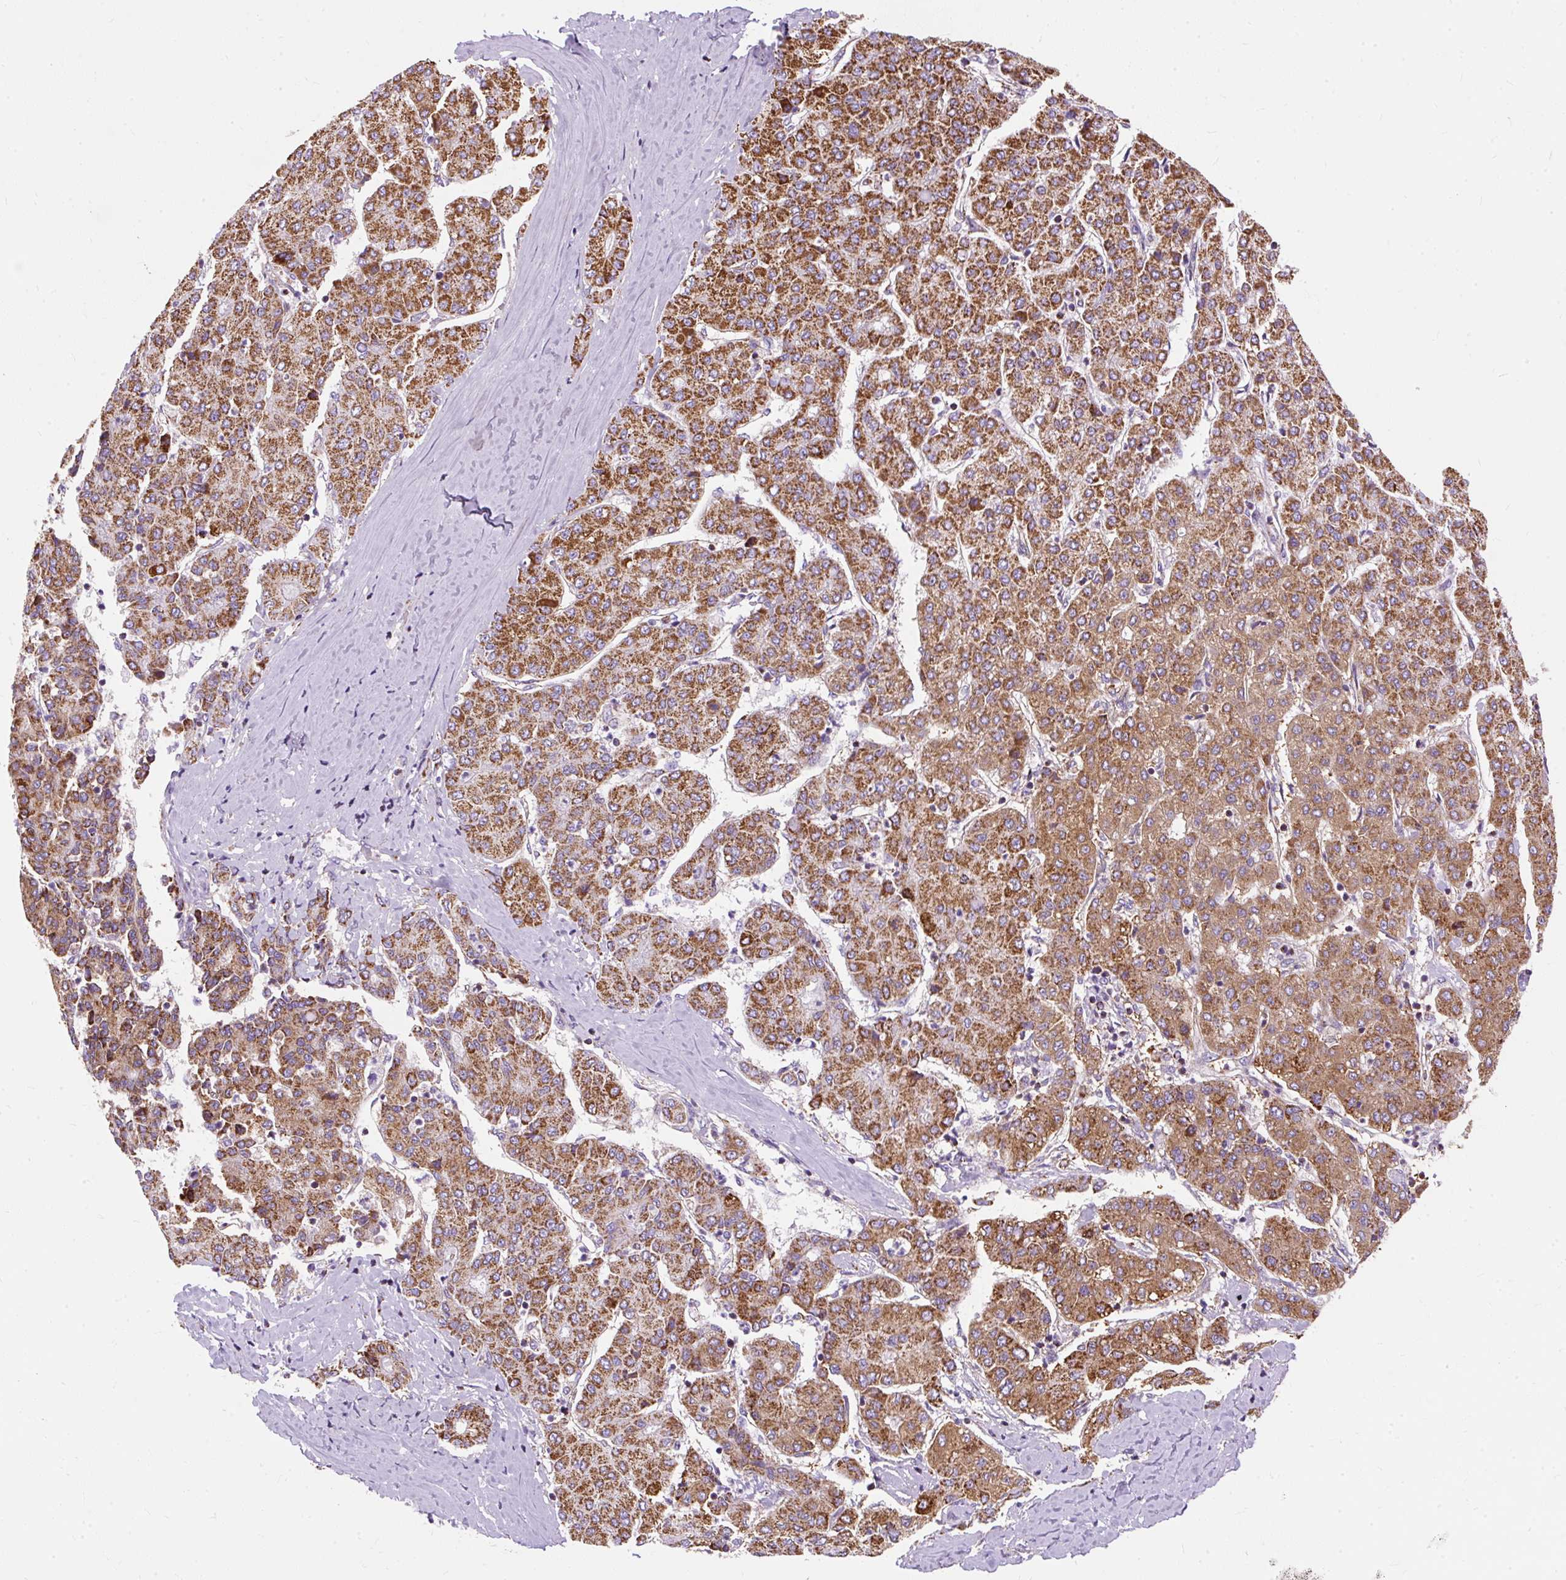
{"staining": {"intensity": "strong", "quantity": ">75%", "location": "cytoplasmic/membranous"}, "tissue": "liver cancer", "cell_type": "Tumor cells", "image_type": "cancer", "snomed": [{"axis": "morphology", "description": "Carcinoma, Hepatocellular, NOS"}, {"axis": "topography", "description": "Liver"}], "caption": "Hepatocellular carcinoma (liver) stained with IHC displays strong cytoplasmic/membranous expression in approximately >75% of tumor cells.", "gene": "CEP290", "patient": {"sex": "male", "age": 65}}